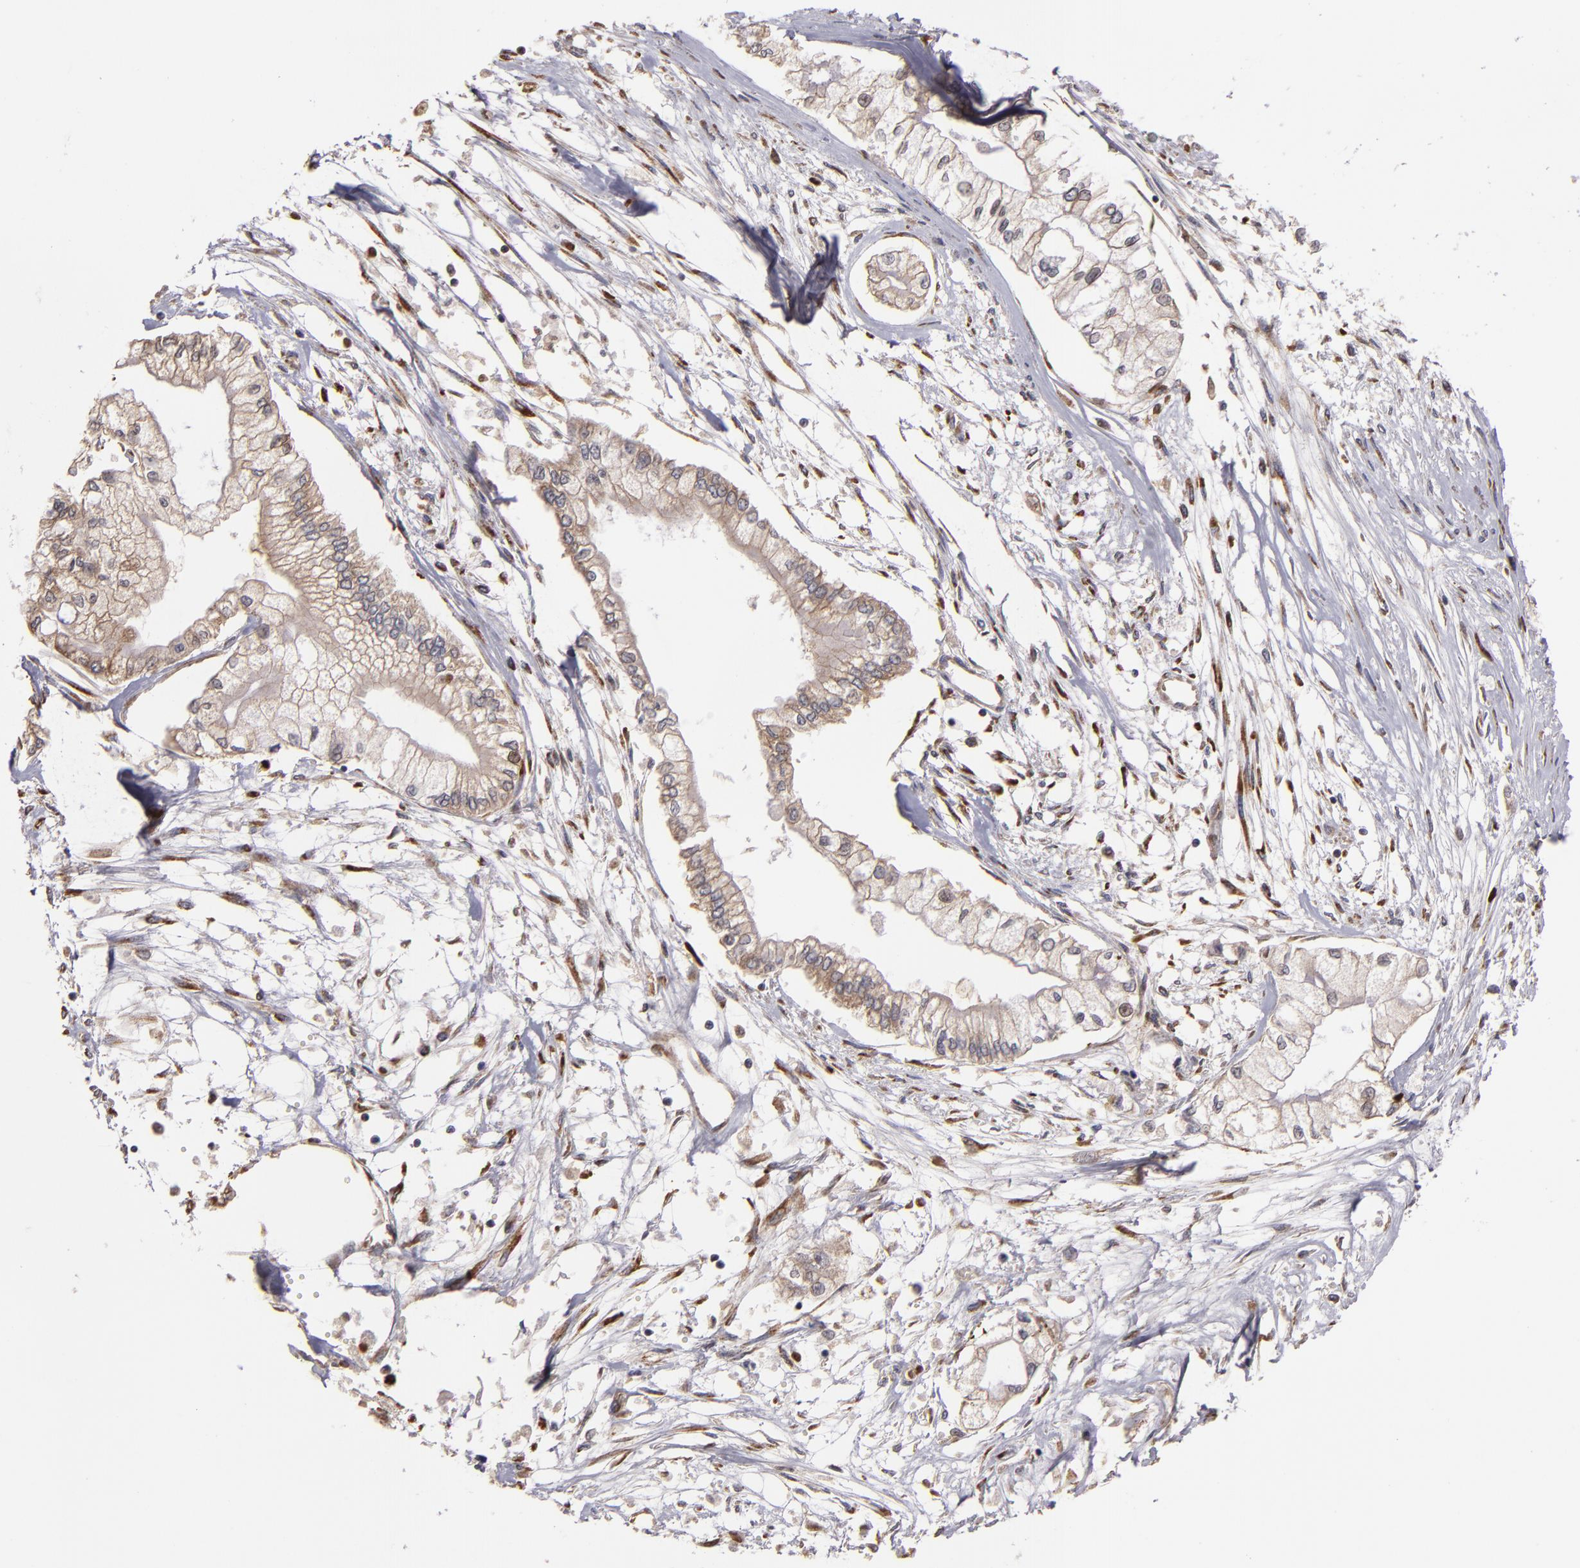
{"staining": {"intensity": "weak", "quantity": ">75%", "location": "cytoplasmic/membranous"}, "tissue": "pancreatic cancer", "cell_type": "Tumor cells", "image_type": "cancer", "snomed": [{"axis": "morphology", "description": "Adenocarcinoma, NOS"}, {"axis": "topography", "description": "Pancreas"}], "caption": "Immunohistochemistry (IHC) staining of adenocarcinoma (pancreatic), which displays low levels of weak cytoplasmic/membranous staining in about >75% of tumor cells indicating weak cytoplasmic/membranous protein positivity. The staining was performed using DAB (3,3'-diaminobenzidine) (brown) for protein detection and nuclei were counterstained in hematoxylin (blue).", "gene": "CASP1", "patient": {"sex": "male", "age": 79}}